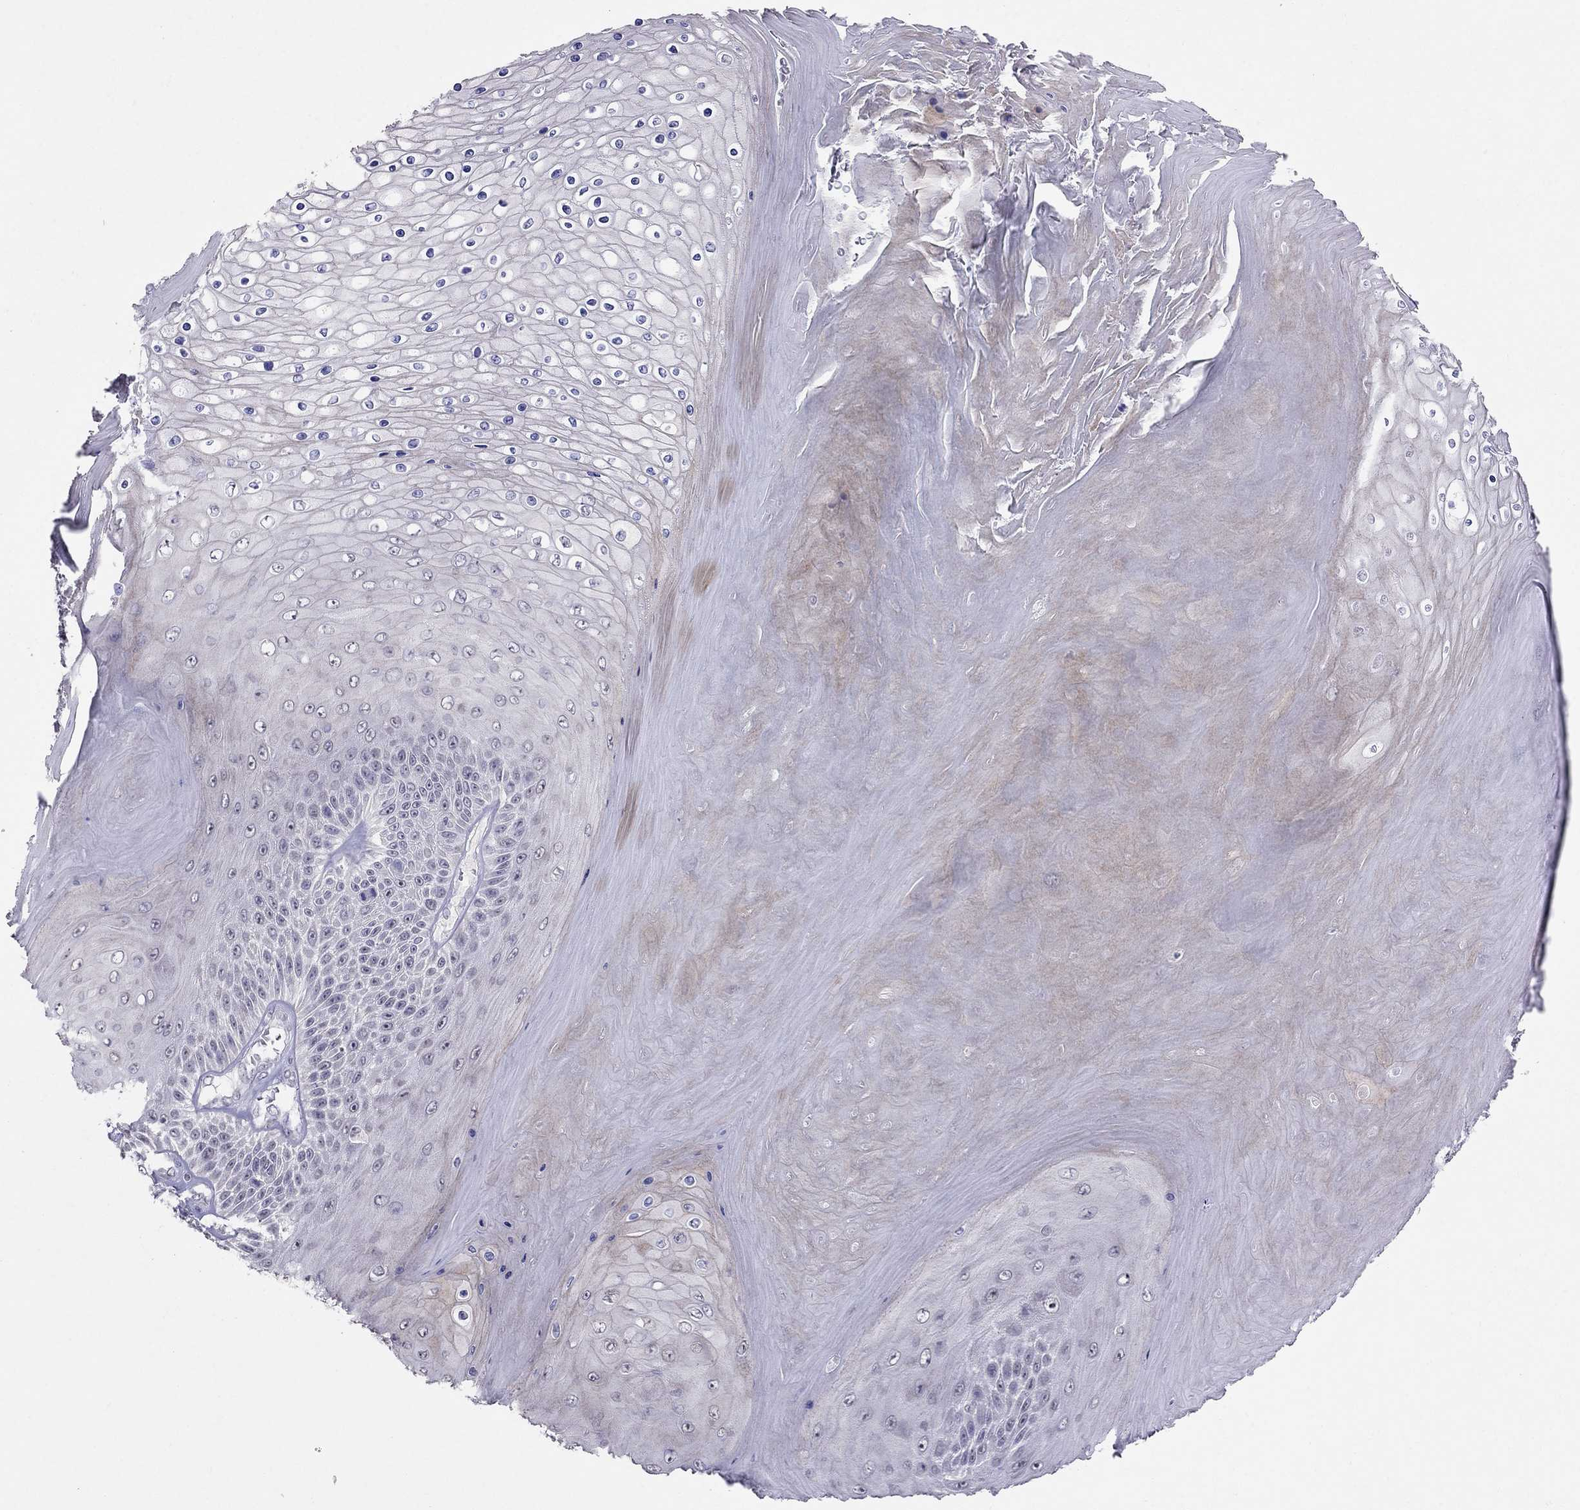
{"staining": {"intensity": "negative", "quantity": "none", "location": "none"}, "tissue": "skin cancer", "cell_type": "Tumor cells", "image_type": "cancer", "snomed": [{"axis": "morphology", "description": "Squamous cell carcinoma, NOS"}, {"axis": "topography", "description": "Skin"}], "caption": "Squamous cell carcinoma (skin) stained for a protein using immunohistochemistry (IHC) demonstrates no staining tumor cells.", "gene": "MYO3B", "patient": {"sex": "male", "age": 62}}